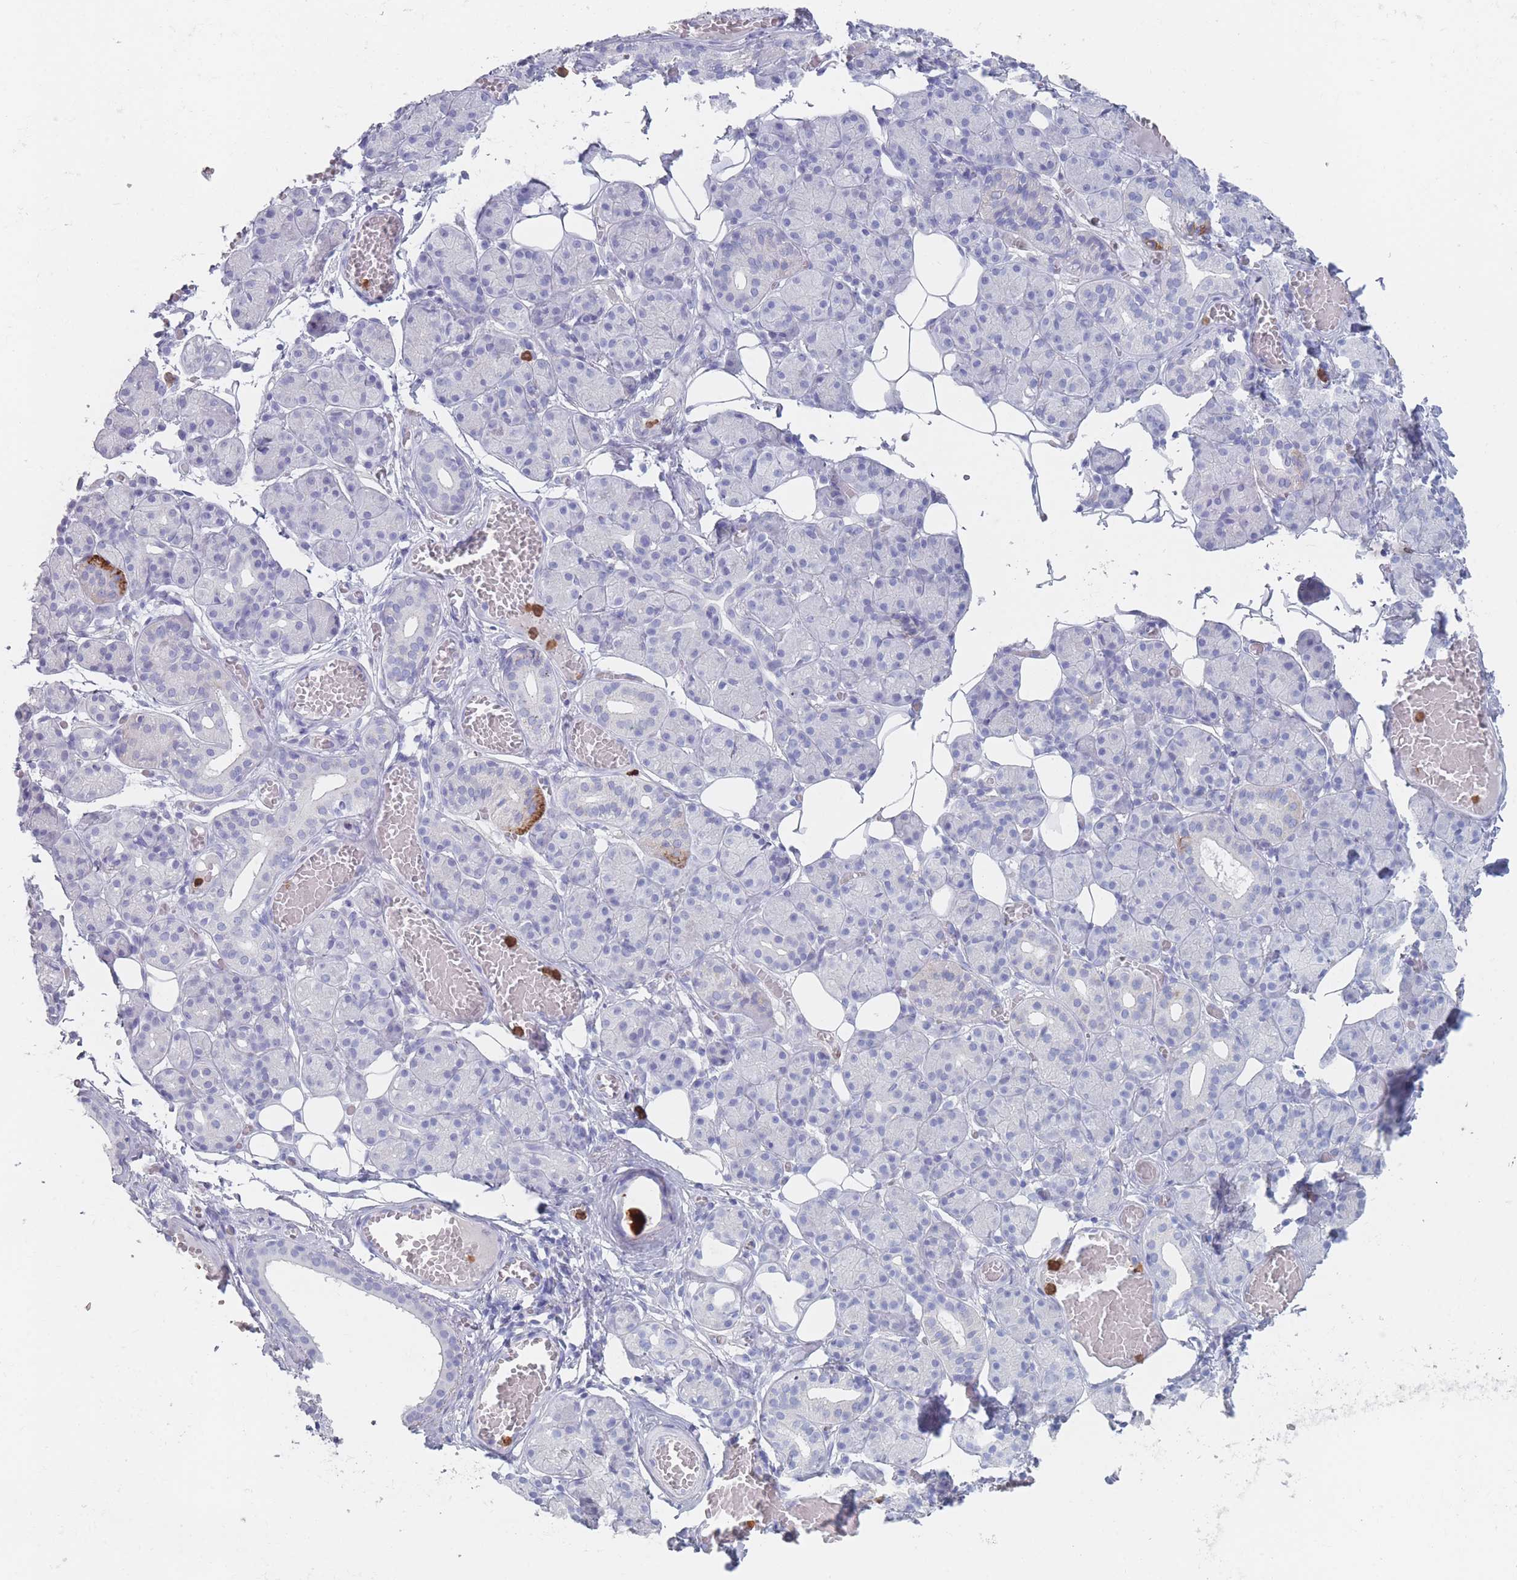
{"staining": {"intensity": "moderate", "quantity": "<25%", "location": "cytoplasmic/membranous"}, "tissue": "salivary gland", "cell_type": "Glandular cells", "image_type": "normal", "snomed": [{"axis": "morphology", "description": "Normal tissue, NOS"}, {"axis": "topography", "description": "Salivary gland"}], "caption": "Protein staining of unremarkable salivary gland shows moderate cytoplasmic/membranous expression in approximately <25% of glandular cells.", "gene": "ATP1A3", "patient": {"sex": "male", "age": 63}}